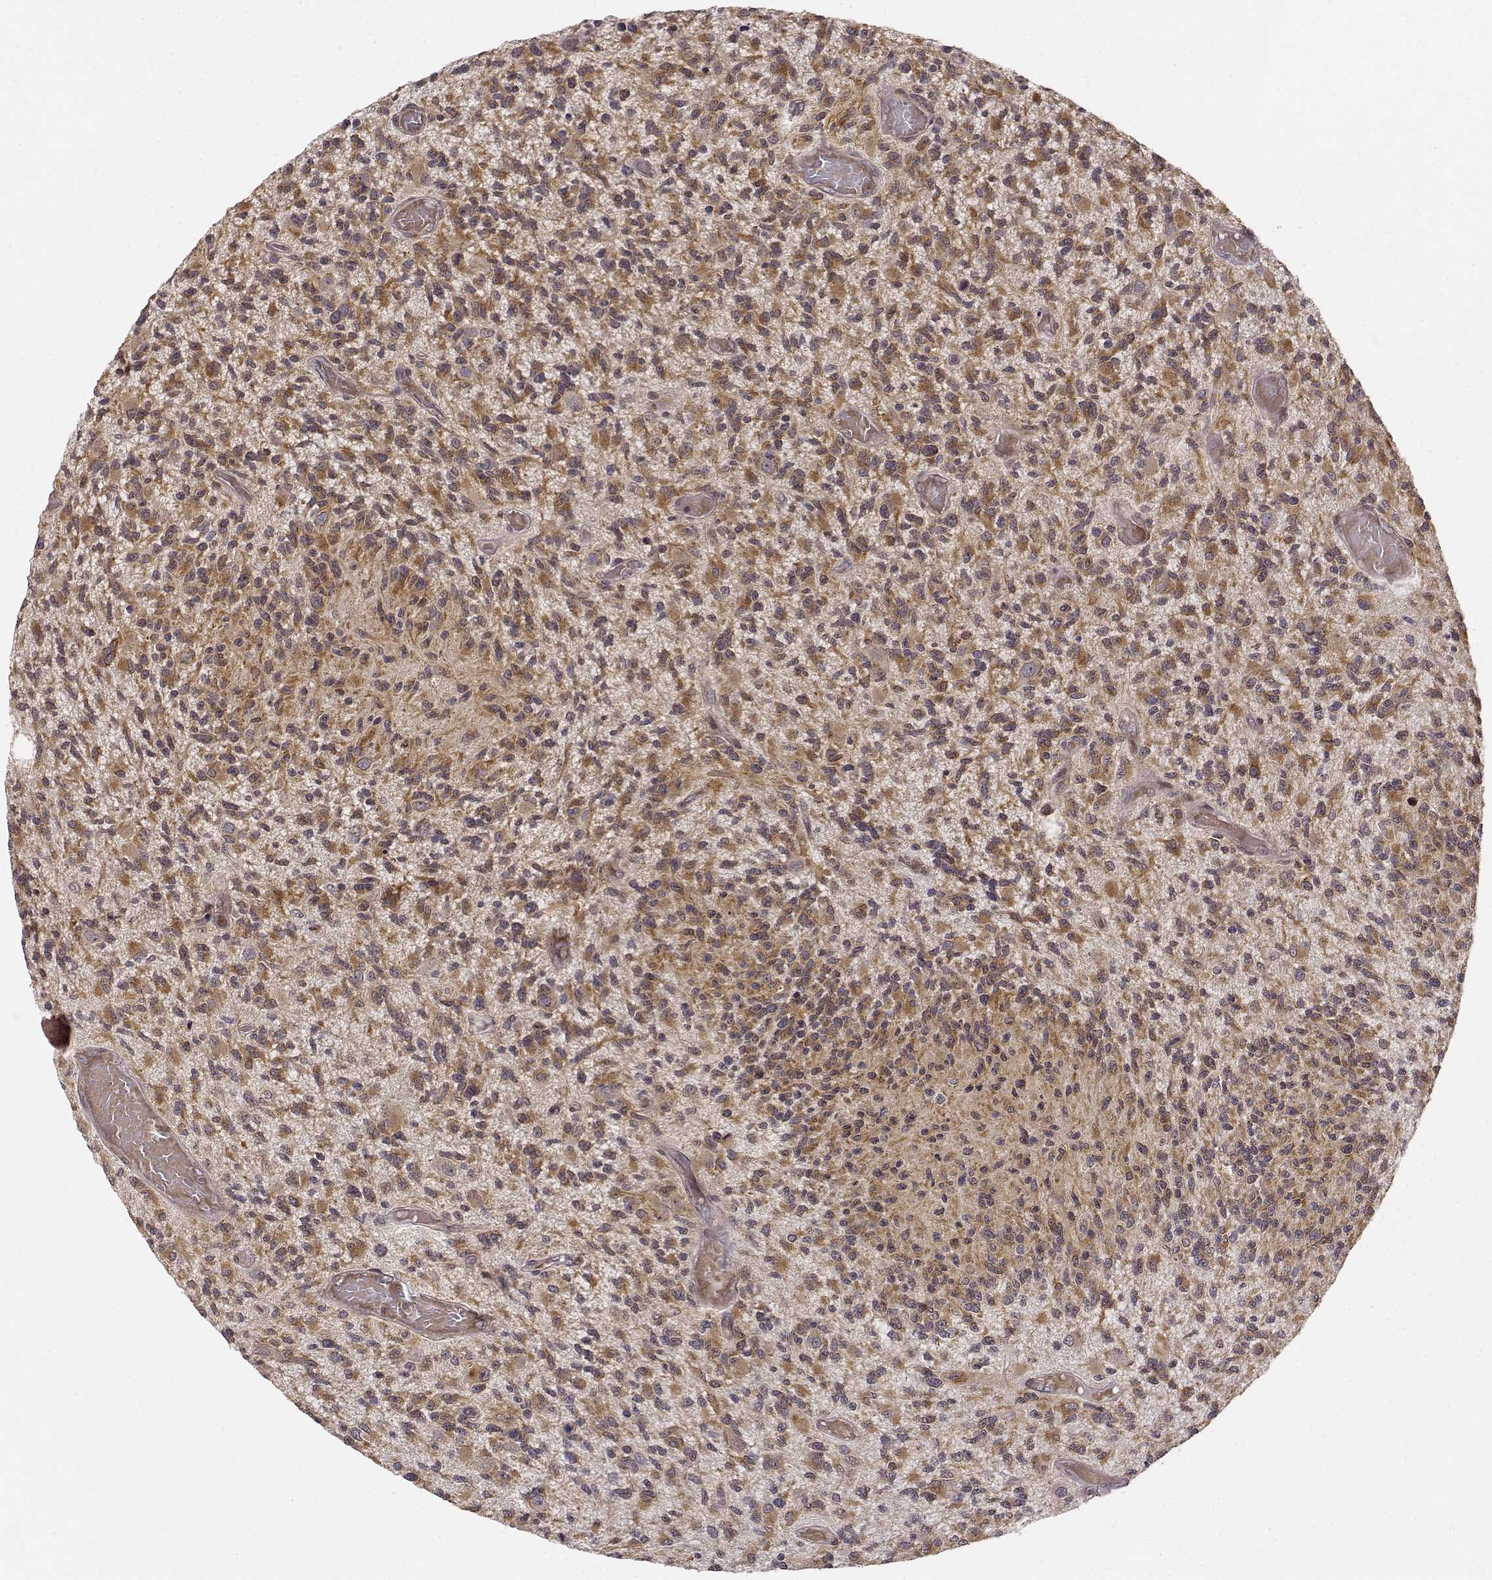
{"staining": {"intensity": "moderate", "quantity": "25%-75%", "location": "cytoplasmic/membranous"}, "tissue": "glioma", "cell_type": "Tumor cells", "image_type": "cancer", "snomed": [{"axis": "morphology", "description": "Glioma, malignant, High grade"}, {"axis": "topography", "description": "Brain"}], "caption": "The image reveals immunohistochemical staining of malignant glioma (high-grade). There is moderate cytoplasmic/membranous expression is seen in about 25%-75% of tumor cells.", "gene": "ERGIC2", "patient": {"sex": "female", "age": 63}}